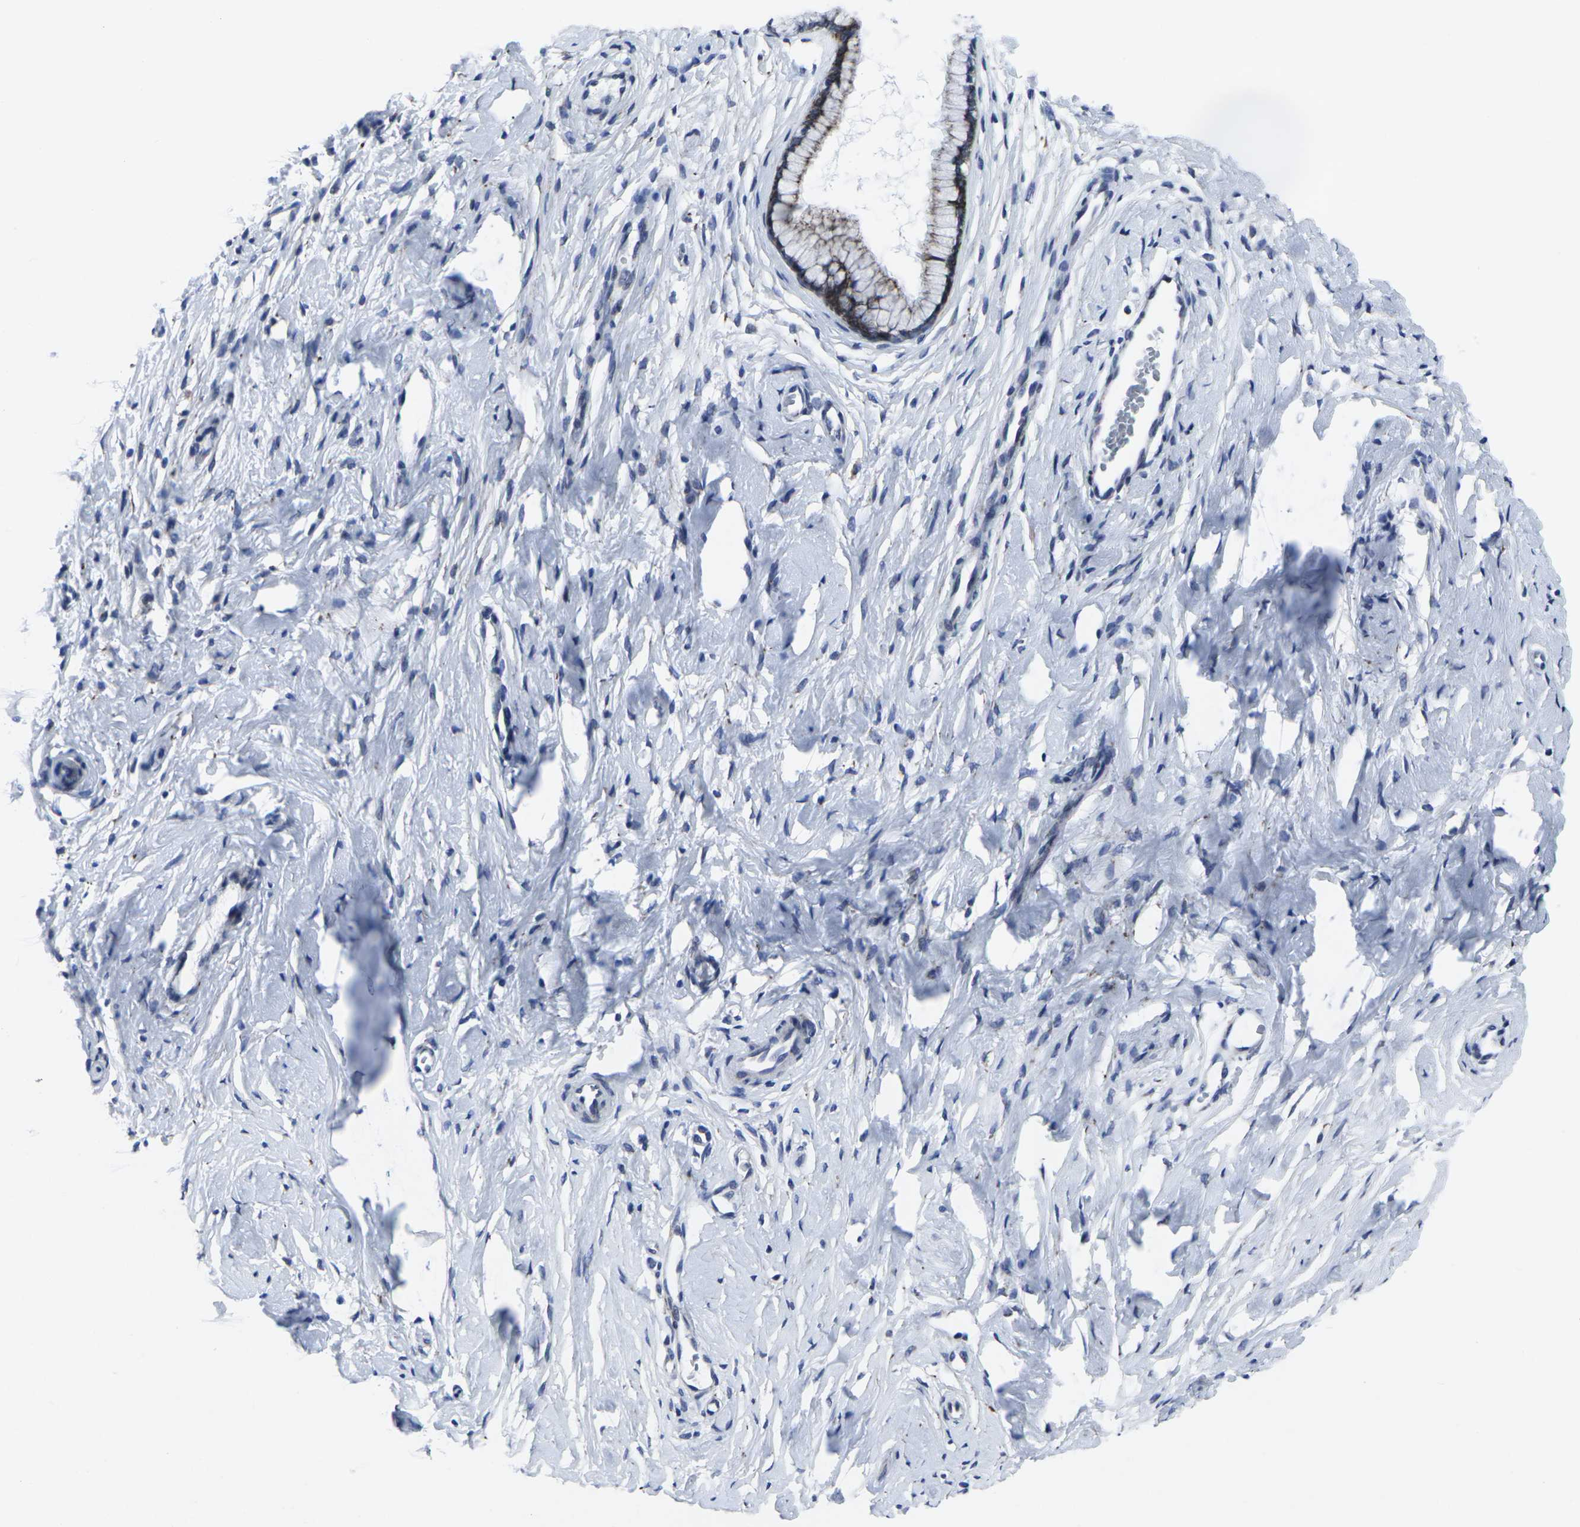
{"staining": {"intensity": "moderate", "quantity": ">75%", "location": "cytoplasmic/membranous"}, "tissue": "cervix", "cell_type": "Glandular cells", "image_type": "normal", "snomed": [{"axis": "morphology", "description": "Normal tissue, NOS"}, {"axis": "topography", "description": "Cervix"}], "caption": "A medium amount of moderate cytoplasmic/membranous positivity is present in approximately >75% of glandular cells in normal cervix. (DAB IHC with brightfield microscopy, high magnification).", "gene": "RPN1", "patient": {"sex": "female", "age": 65}}